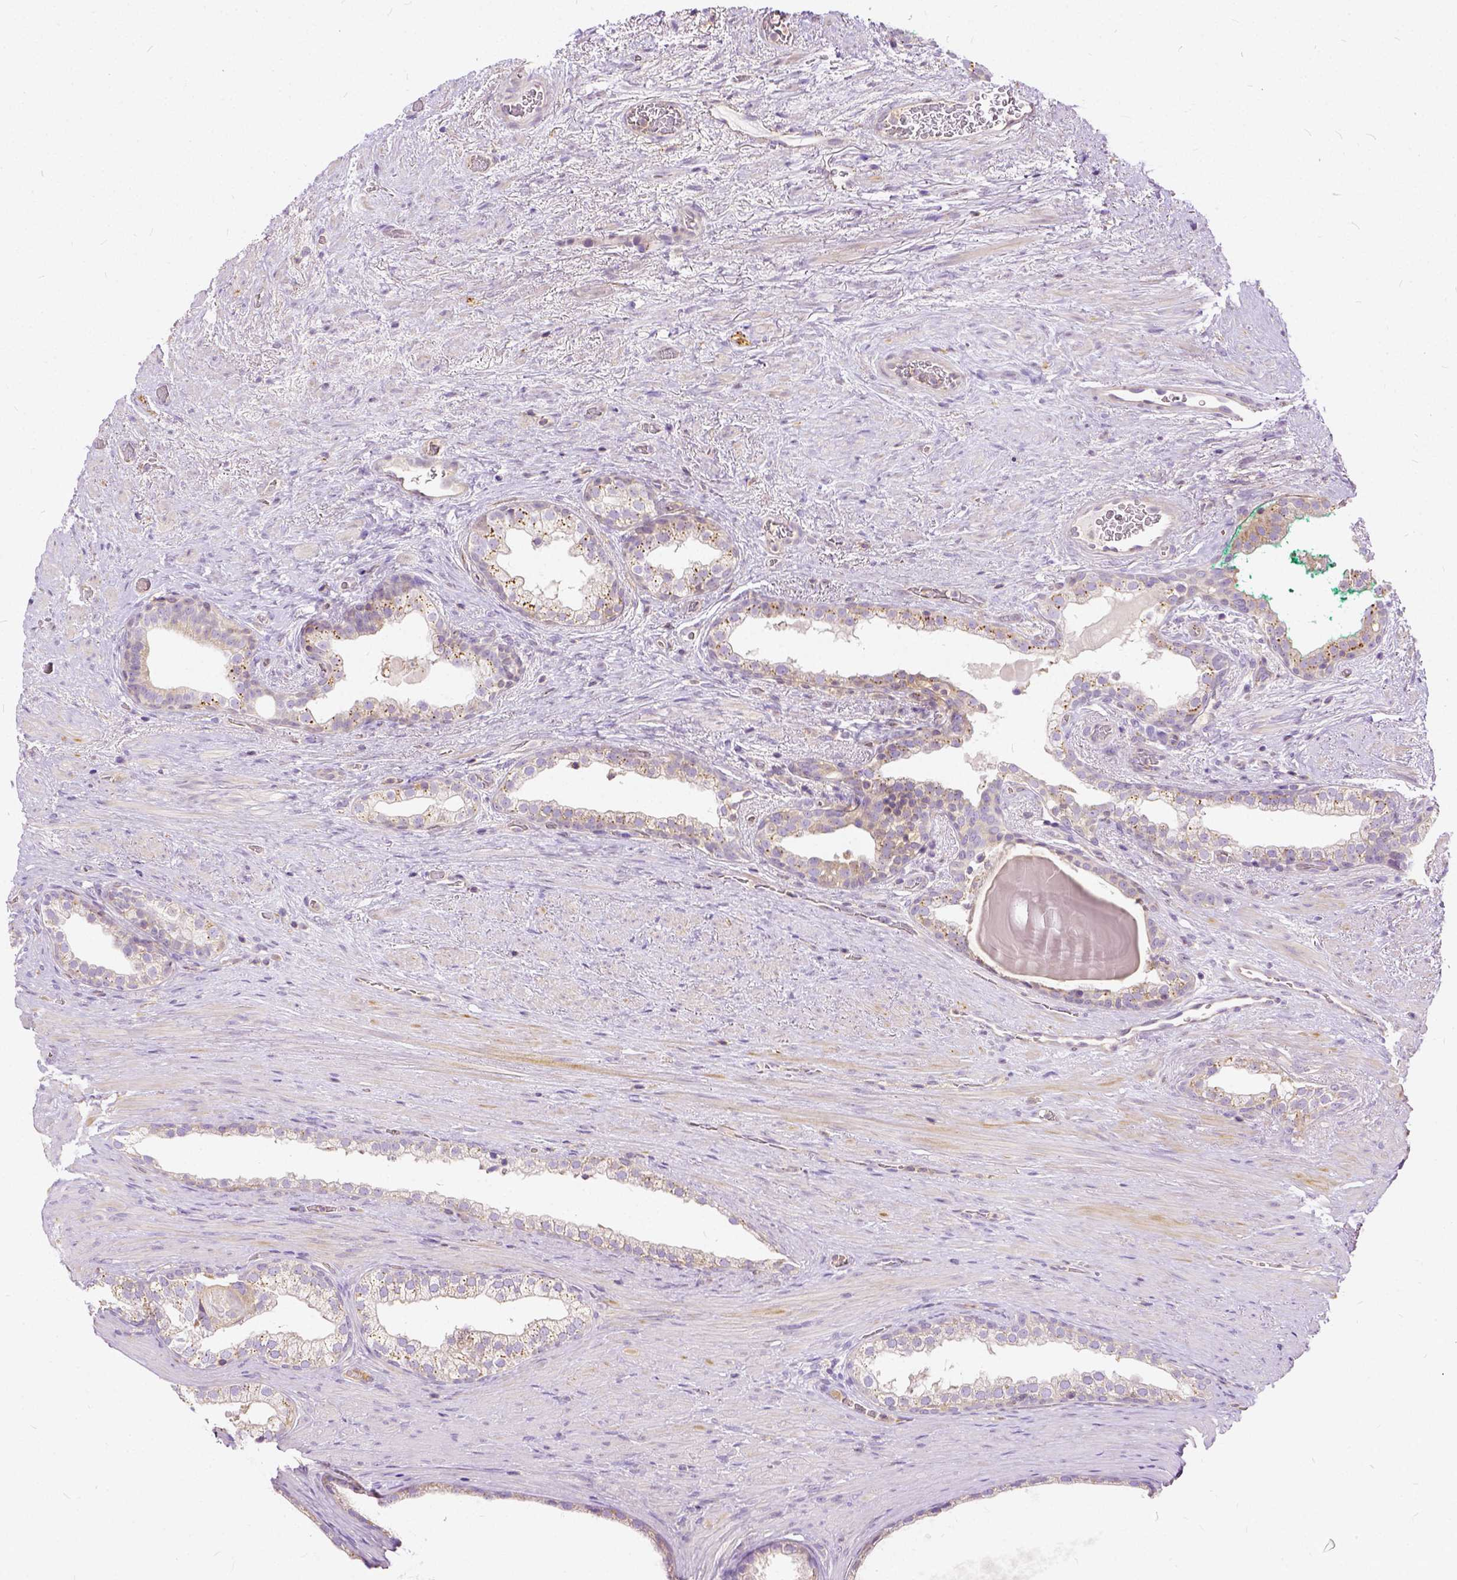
{"staining": {"intensity": "moderate", "quantity": "<25%", "location": "cytoplasmic/membranous"}, "tissue": "prostate cancer", "cell_type": "Tumor cells", "image_type": "cancer", "snomed": [{"axis": "morphology", "description": "Adenocarcinoma, High grade"}, {"axis": "topography", "description": "Prostate"}], "caption": "Prostate cancer (high-grade adenocarcinoma) stained with DAB (3,3'-diaminobenzidine) immunohistochemistry shows low levels of moderate cytoplasmic/membranous staining in approximately <25% of tumor cells. Immunohistochemistry (ihc) stains the protein of interest in brown and the nuclei are stained blue.", "gene": "CADM4", "patient": {"sex": "male", "age": 65}}